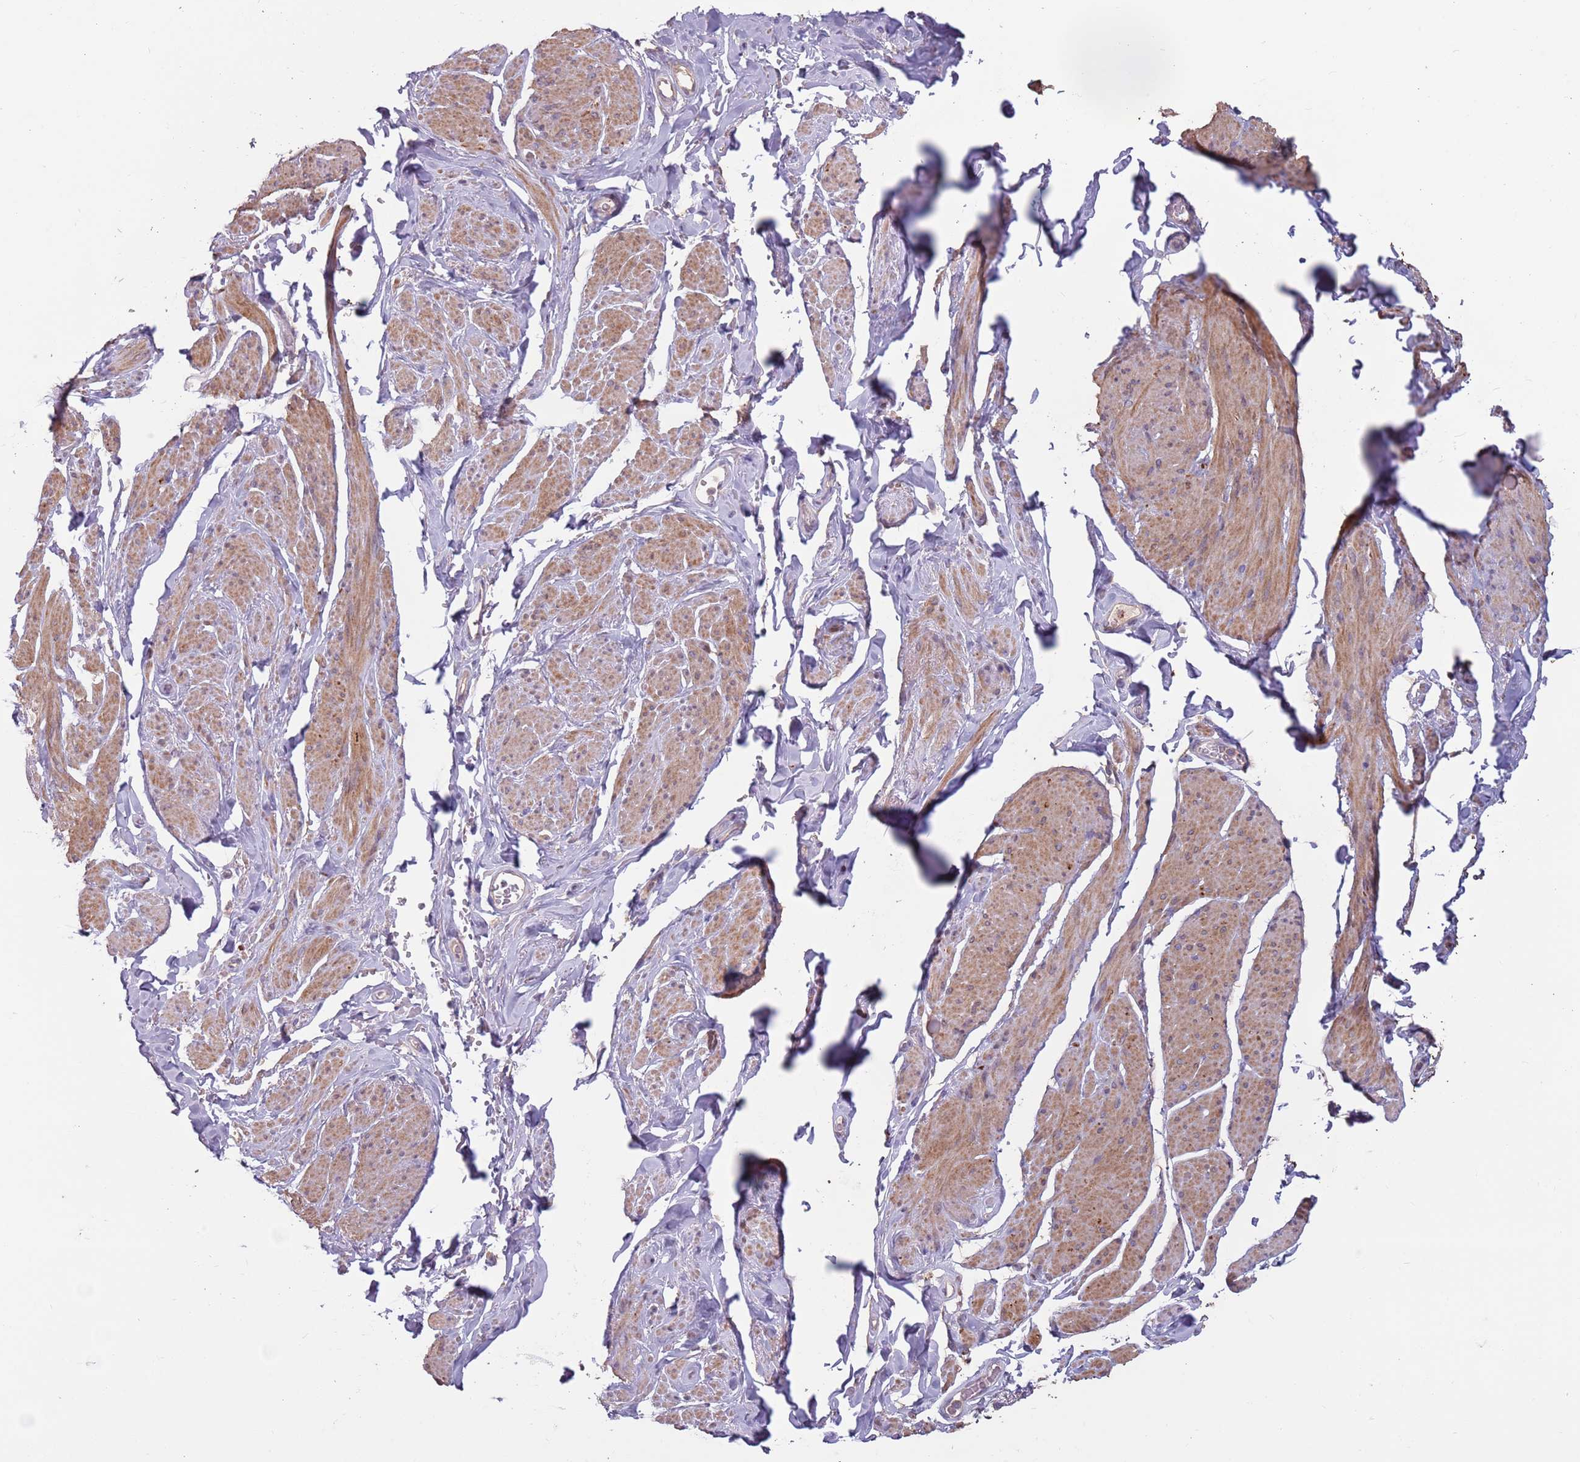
{"staining": {"intensity": "moderate", "quantity": "25%-75%", "location": "cytoplasmic/membranous"}, "tissue": "smooth muscle", "cell_type": "Smooth muscle cells", "image_type": "normal", "snomed": [{"axis": "morphology", "description": "Normal tissue, NOS"}, {"axis": "topography", "description": "Smooth muscle"}, {"axis": "topography", "description": "Peripheral nerve tissue"}], "caption": "Immunohistochemistry histopathology image of benign smooth muscle stained for a protein (brown), which shows medium levels of moderate cytoplasmic/membranous expression in approximately 25%-75% of smooth muscle cells.", "gene": "MBD3L1", "patient": {"sex": "male", "age": 69}}